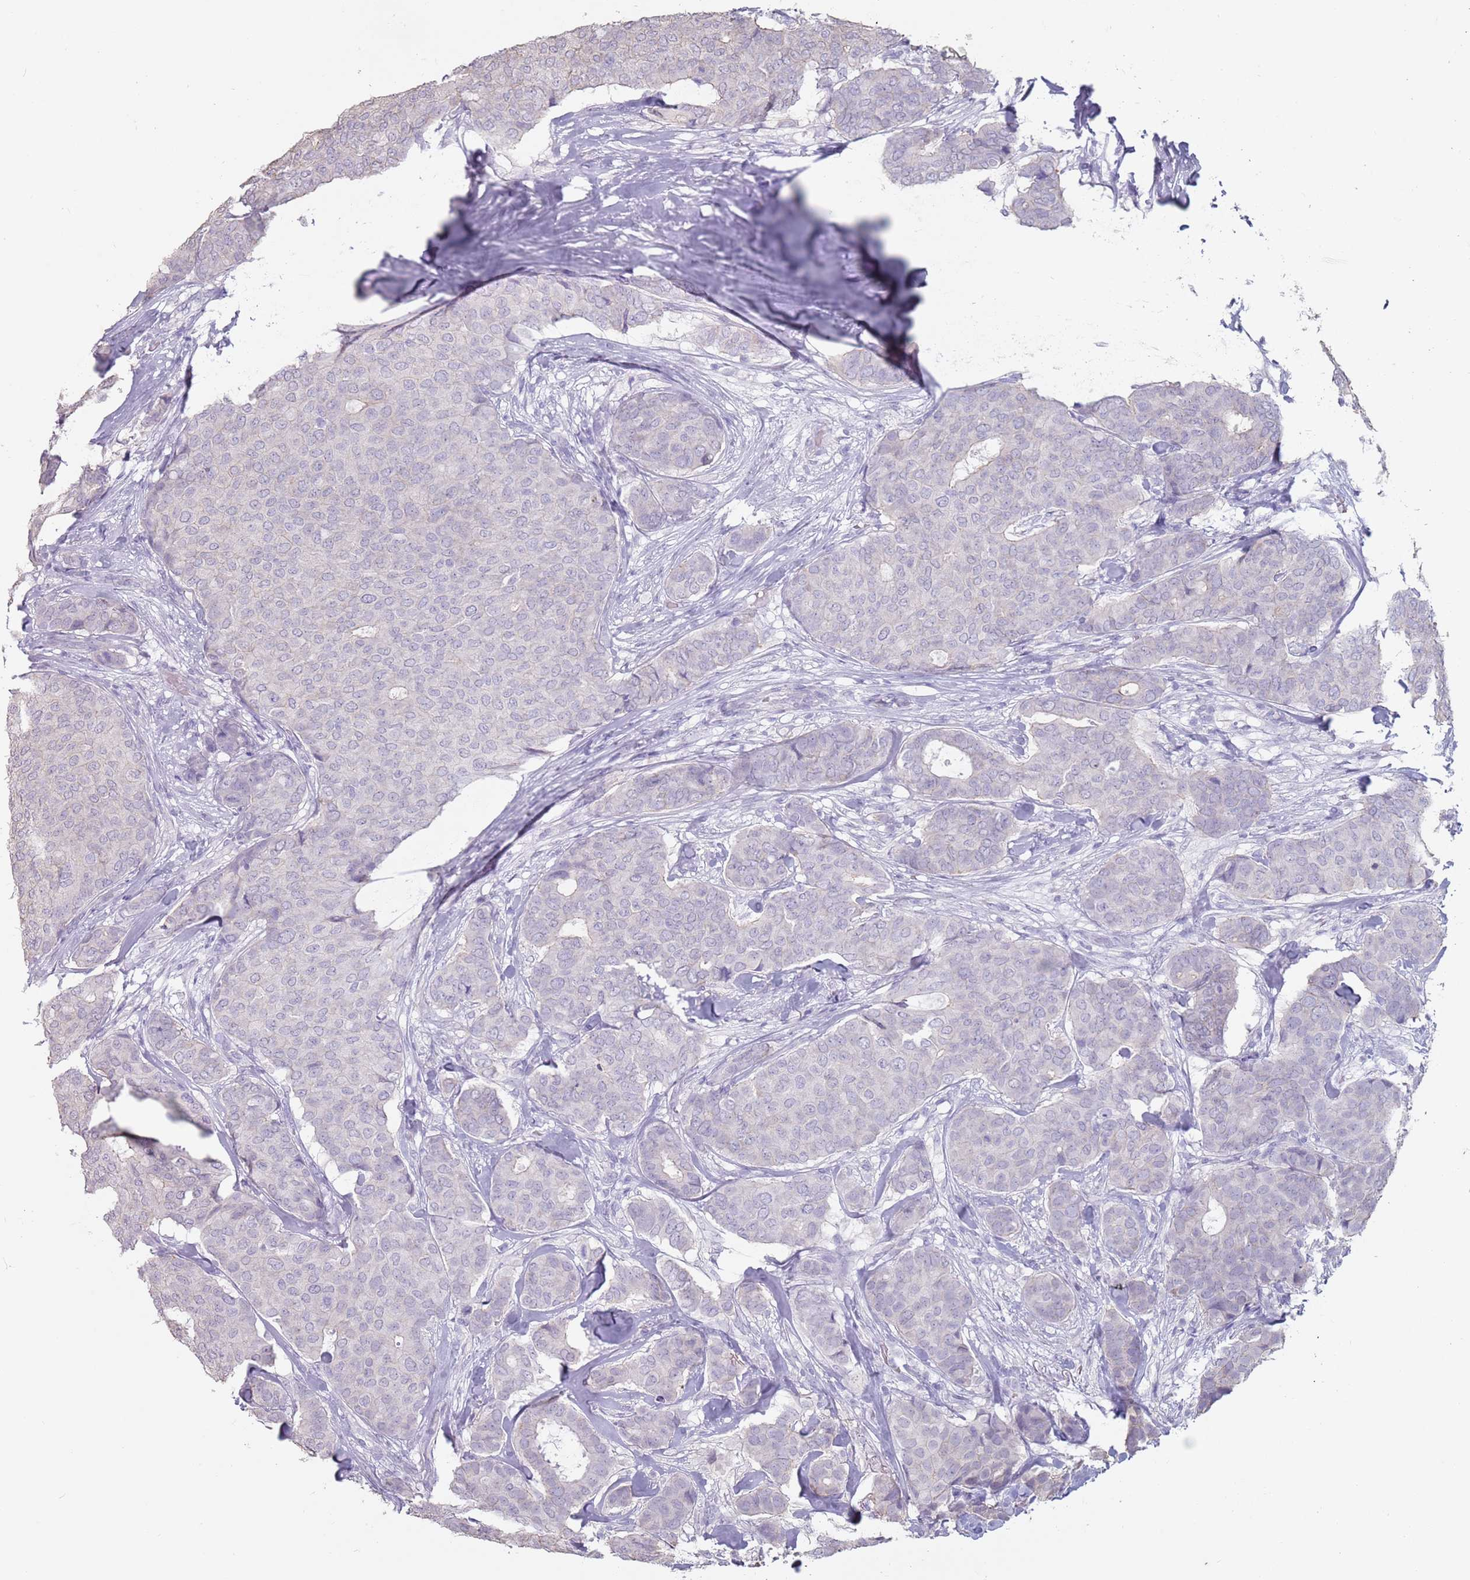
{"staining": {"intensity": "negative", "quantity": "none", "location": "none"}, "tissue": "breast cancer", "cell_type": "Tumor cells", "image_type": "cancer", "snomed": [{"axis": "morphology", "description": "Duct carcinoma"}, {"axis": "topography", "description": "Breast"}], "caption": "Immunohistochemistry (IHC) image of neoplastic tissue: intraductal carcinoma (breast) stained with DAB (3,3'-diaminobenzidine) reveals no significant protein positivity in tumor cells.", "gene": "STYK1", "patient": {"sex": "female", "age": 75}}